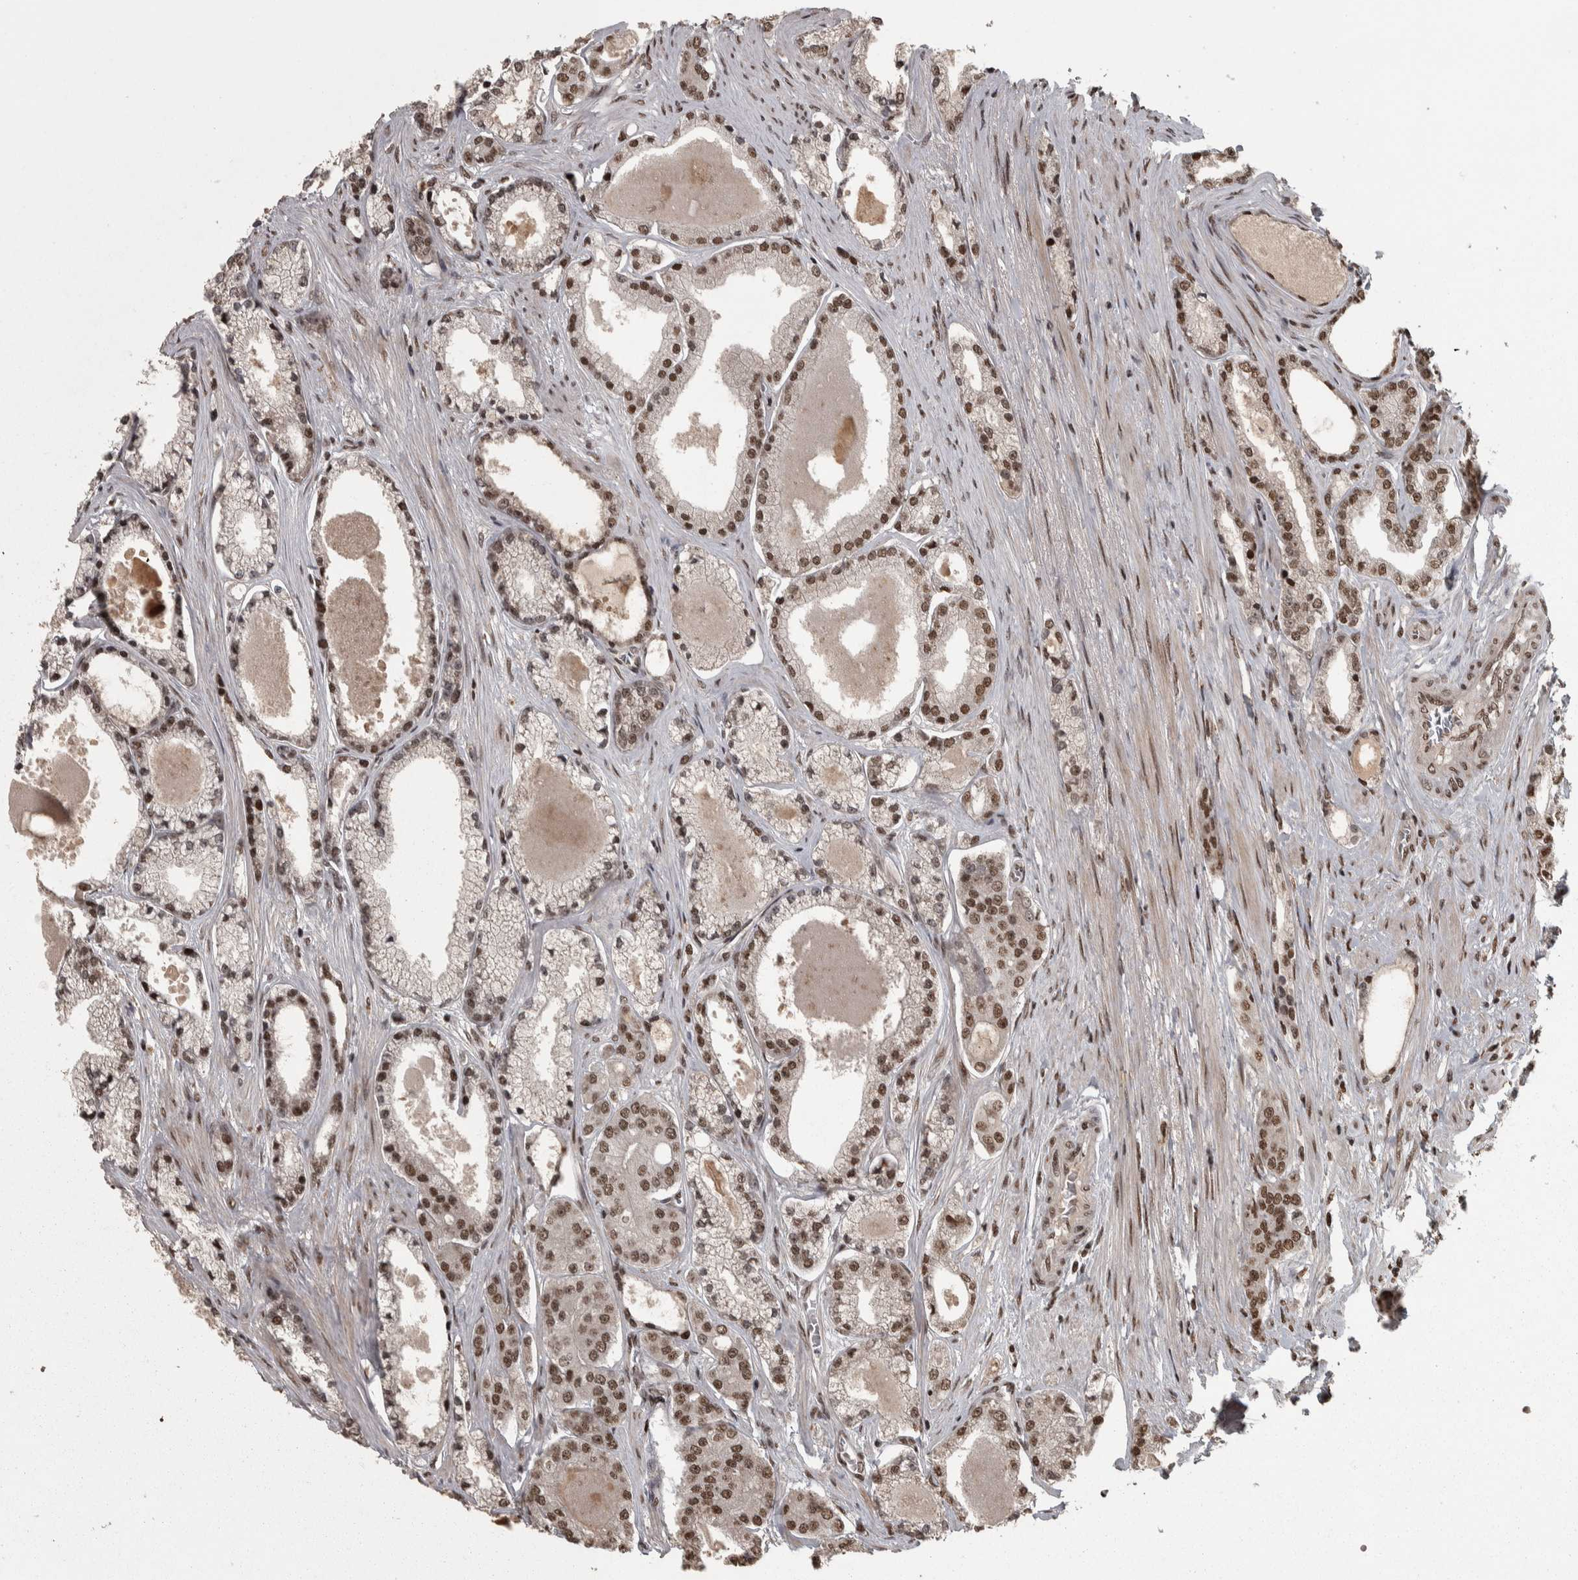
{"staining": {"intensity": "moderate", "quantity": ">75%", "location": "cytoplasmic/membranous"}, "tissue": "prostate cancer", "cell_type": "Tumor cells", "image_type": "cancer", "snomed": [{"axis": "morphology", "description": "Adenocarcinoma, High grade"}, {"axis": "topography", "description": "Prostate"}], "caption": "Immunohistochemical staining of human prostate cancer (high-grade adenocarcinoma) exhibits medium levels of moderate cytoplasmic/membranous protein expression in about >75% of tumor cells. (IHC, brightfield microscopy, high magnification).", "gene": "ZFHX4", "patient": {"sex": "male", "age": 71}}